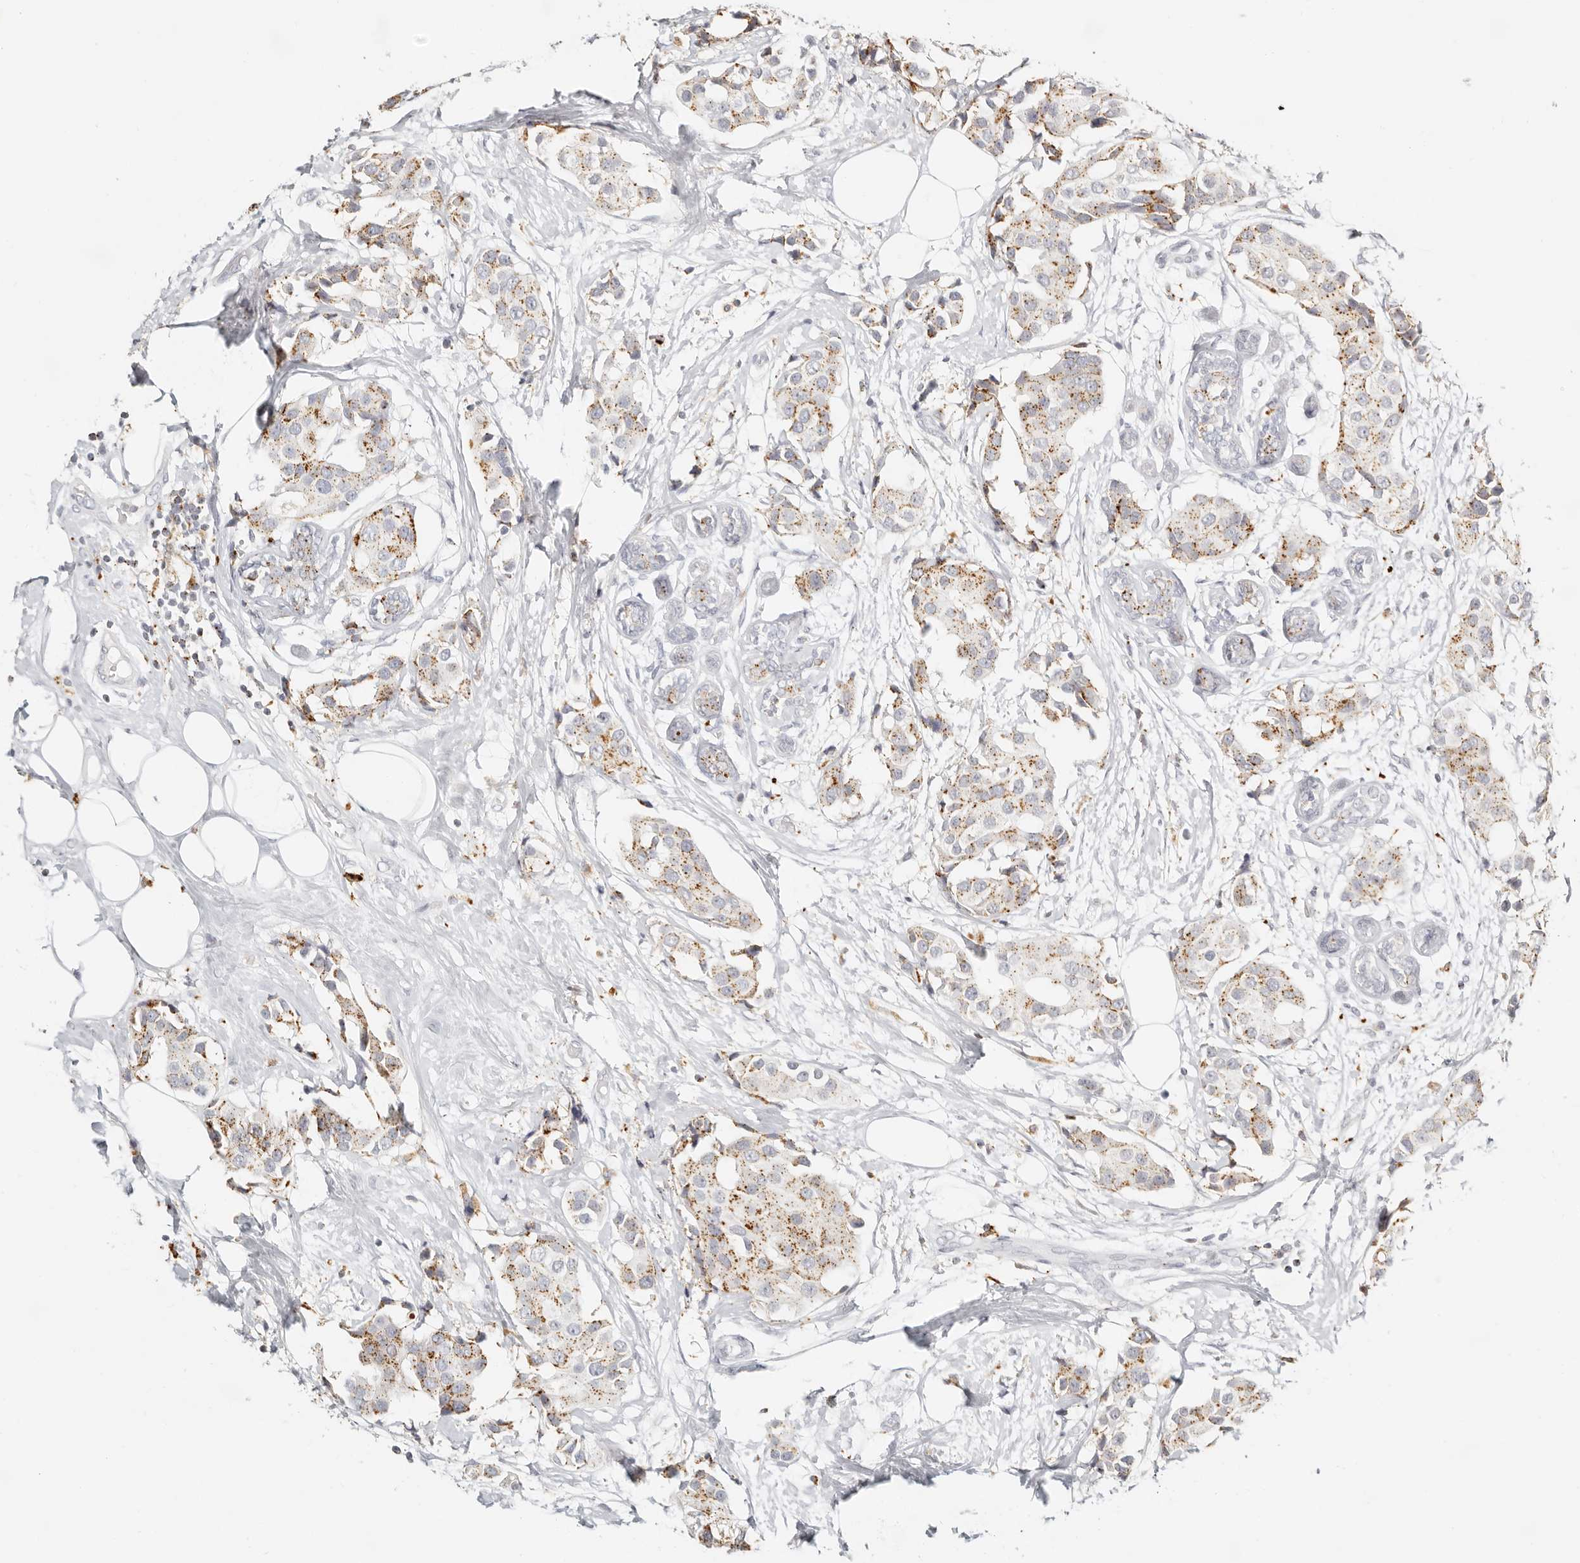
{"staining": {"intensity": "moderate", "quantity": ">75%", "location": "cytoplasmic/membranous"}, "tissue": "breast cancer", "cell_type": "Tumor cells", "image_type": "cancer", "snomed": [{"axis": "morphology", "description": "Normal tissue, NOS"}, {"axis": "morphology", "description": "Duct carcinoma"}, {"axis": "topography", "description": "Breast"}], "caption": "Immunohistochemical staining of breast infiltrating ductal carcinoma displays medium levels of moderate cytoplasmic/membranous positivity in approximately >75% of tumor cells. (DAB (3,3'-diaminobenzidine) IHC, brown staining for protein, blue staining for nuclei).", "gene": "RNASET2", "patient": {"sex": "female", "age": 39}}